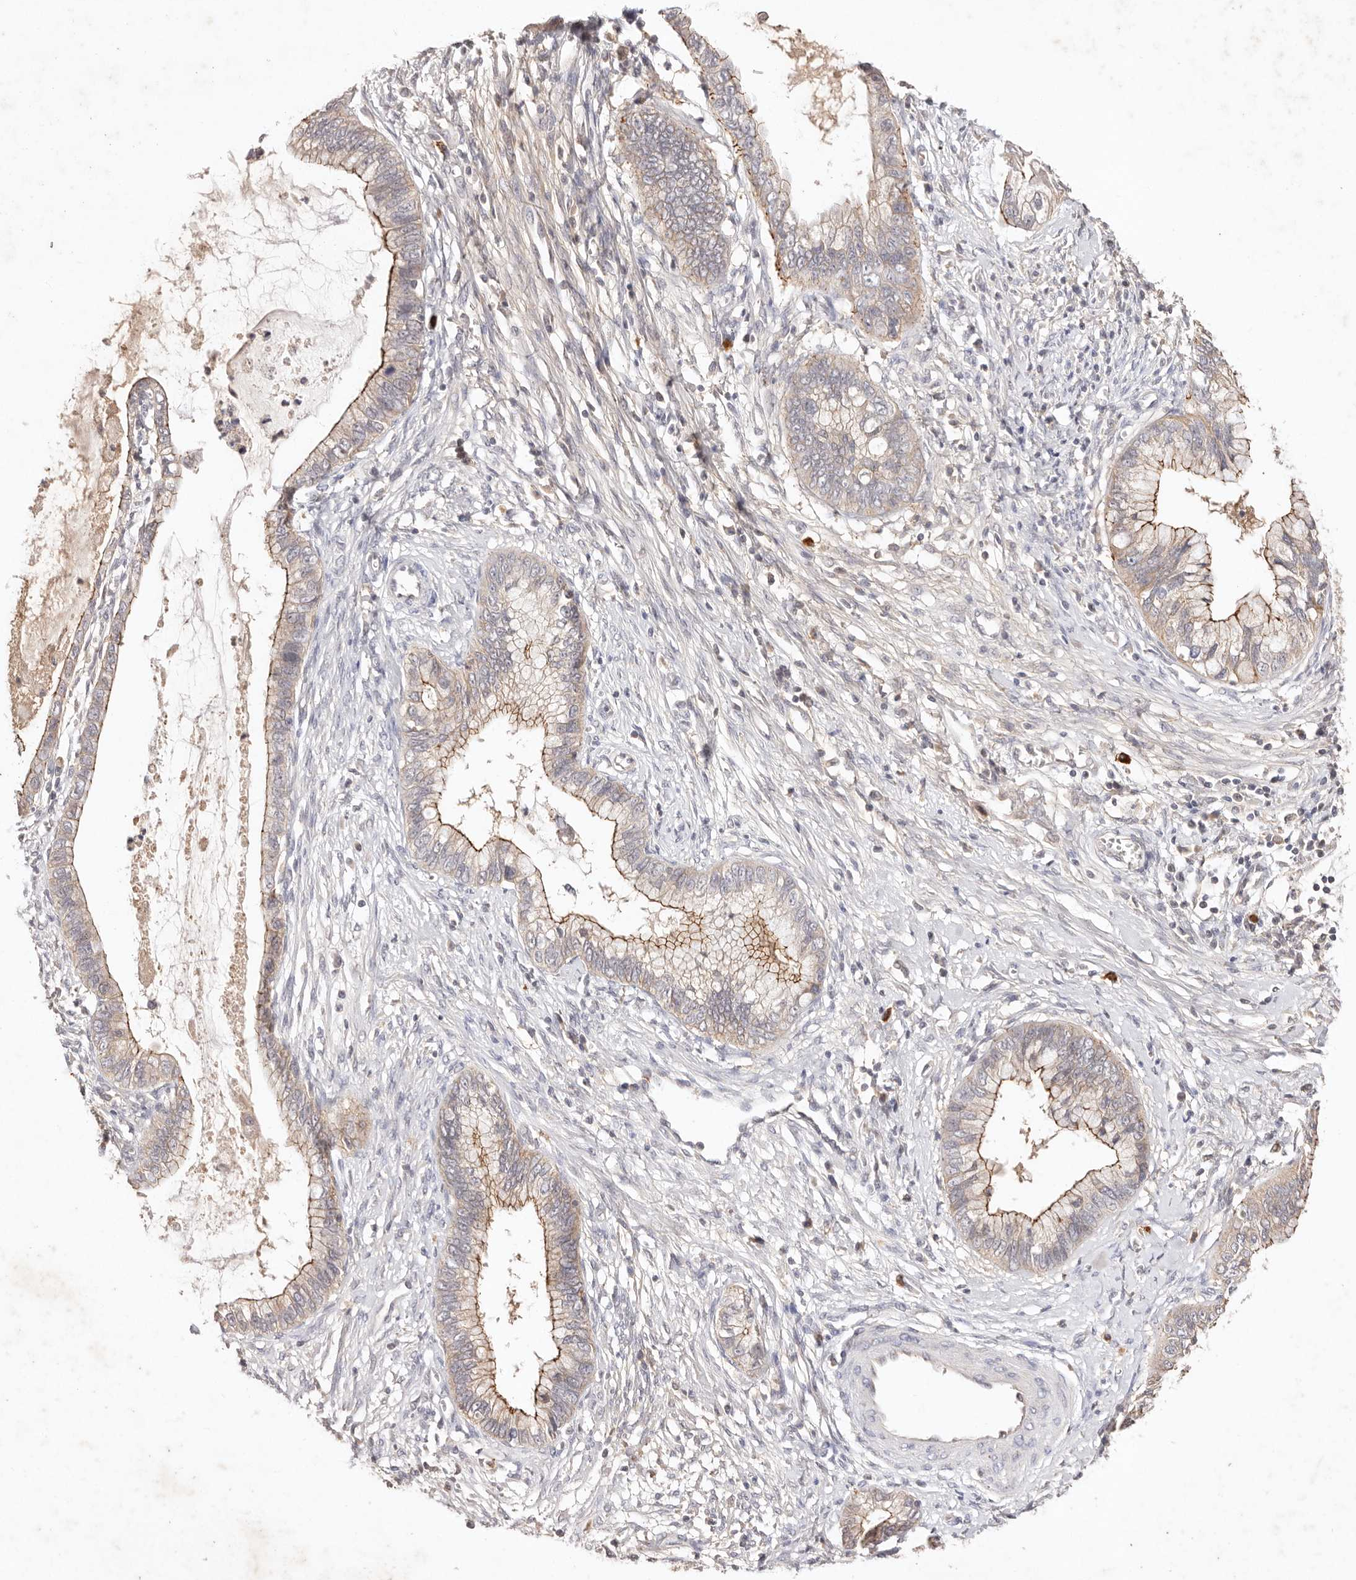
{"staining": {"intensity": "moderate", "quantity": "25%-75%", "location": "cytoplasmic/membranous"}, "tissue": "cervical cancer", "cell_type": "Tumor cells", "image_type": "cancer", "snomed": [{"axis": "morphology", "description": "Adenocarcinoma, NOS"}, {"axis": "topography", "description": "Cervix"}], "caption": "A high-resolution histopathology image shows IHC staining of cervical cancer, which exhibits moderate cytoplasmic/membranous expression in about 25%-75% of tumor cells. (Brightfield microscopy of DAB IHC at high magnification).", "gene": "CXADR", "patient": {"sex": "female", "age": 44}}